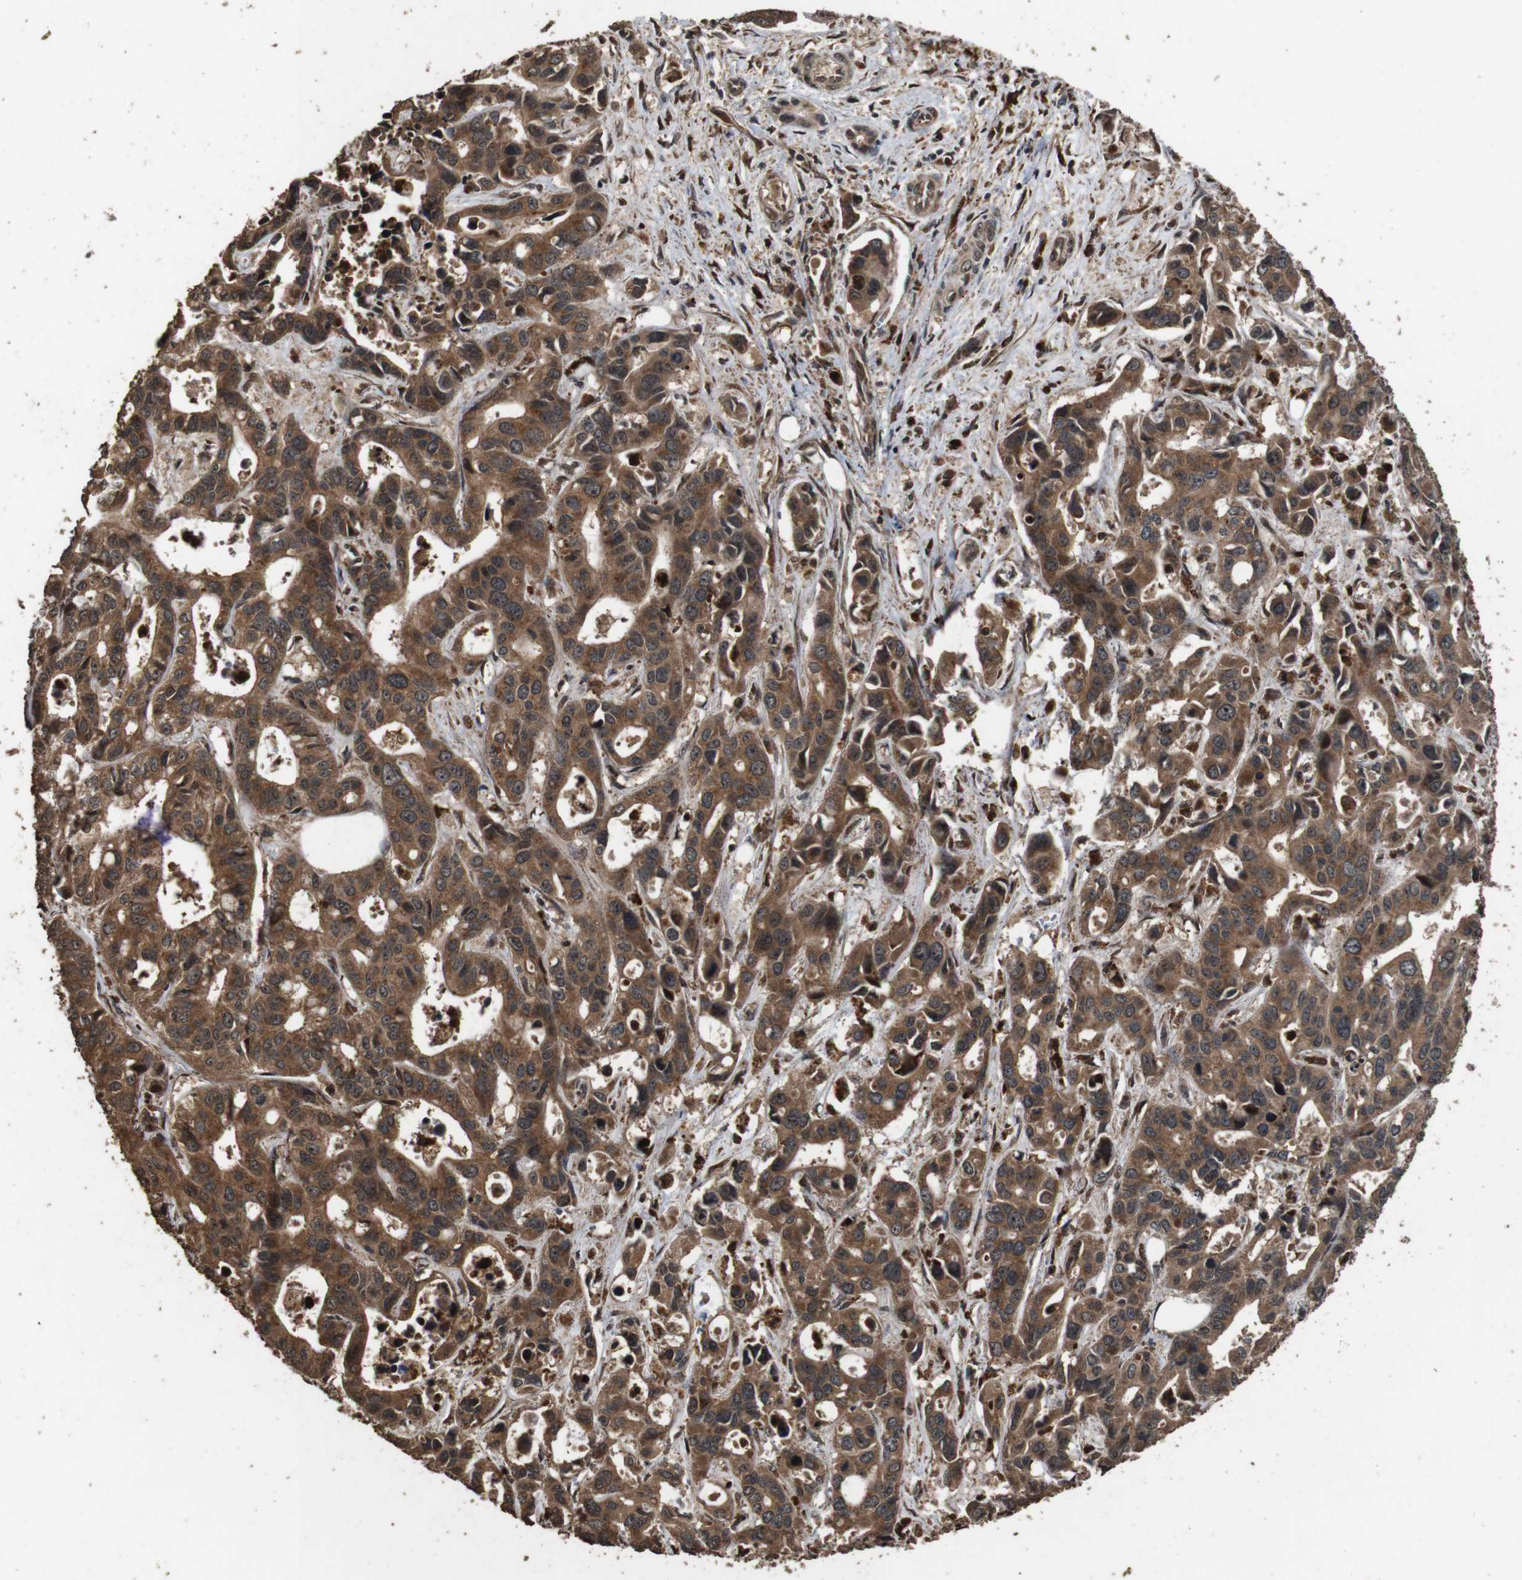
{"staining": {"intensity": "moderate", "quantity": ">75%", "location": "cytoplasmic/membranous"}, "tissue": "liver cancer", "cell_type": "Tumor cells", "image_type": "cancer", "snomed": [{"axis": "morphology", "description": "Cholangiocarcinoma"}, {"axis": "topography", "description": "Liver"}], "caption": "A brown stain shows moderate cytoplasmic/membranous positivity of a protein in human liver cholangiocarcinoma tumor cells.", "gene": "RRAS2", "patient": {"sex": "female", "age": 65}}